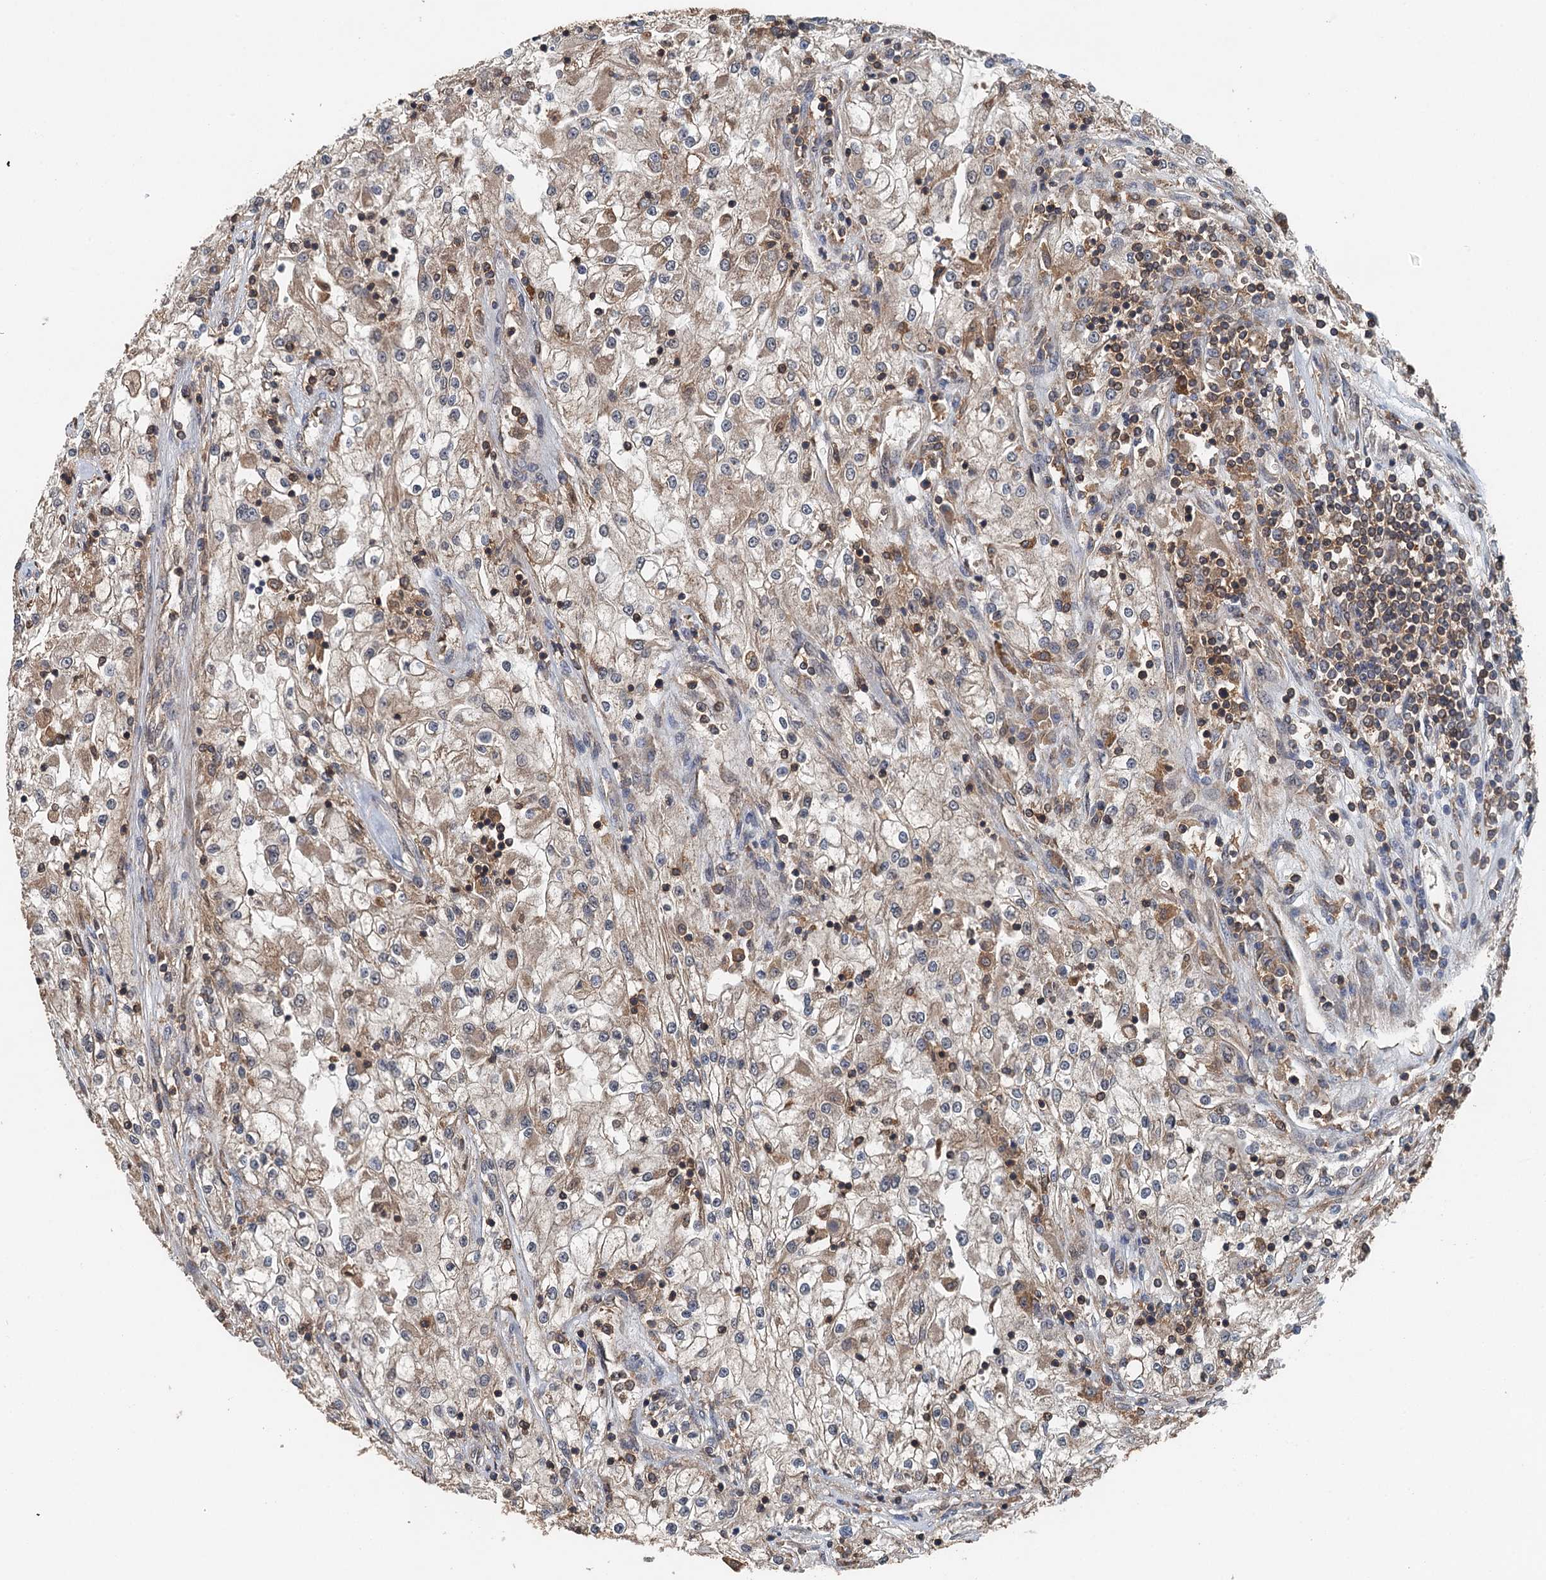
{"staining": {"intensity": "weak", "quantity": "25%-75%", "location": "cytoplasmic/membranous"}, "tissue": "renal cancer", "cell_type": "Tumor cells", "image_type": "cancer", "snomed": [{"axis": "morphology", "description": "Adenocarcinoma, NOS"}, {"axis": "topography", "description": "Kidney"}], "caption": "Adenocarcinoma (renal) stained for a protein displays weak cytoplasmic/membranous positivity in tumor cells. The staining was performed using DAB (3,3'-diaminobenzidine), with brown indicating positive protein expression. Nuclei are stained blue with hematoxylin.", "gene": "BORCS5", "patient": {"sex": "female", "age": 52}}